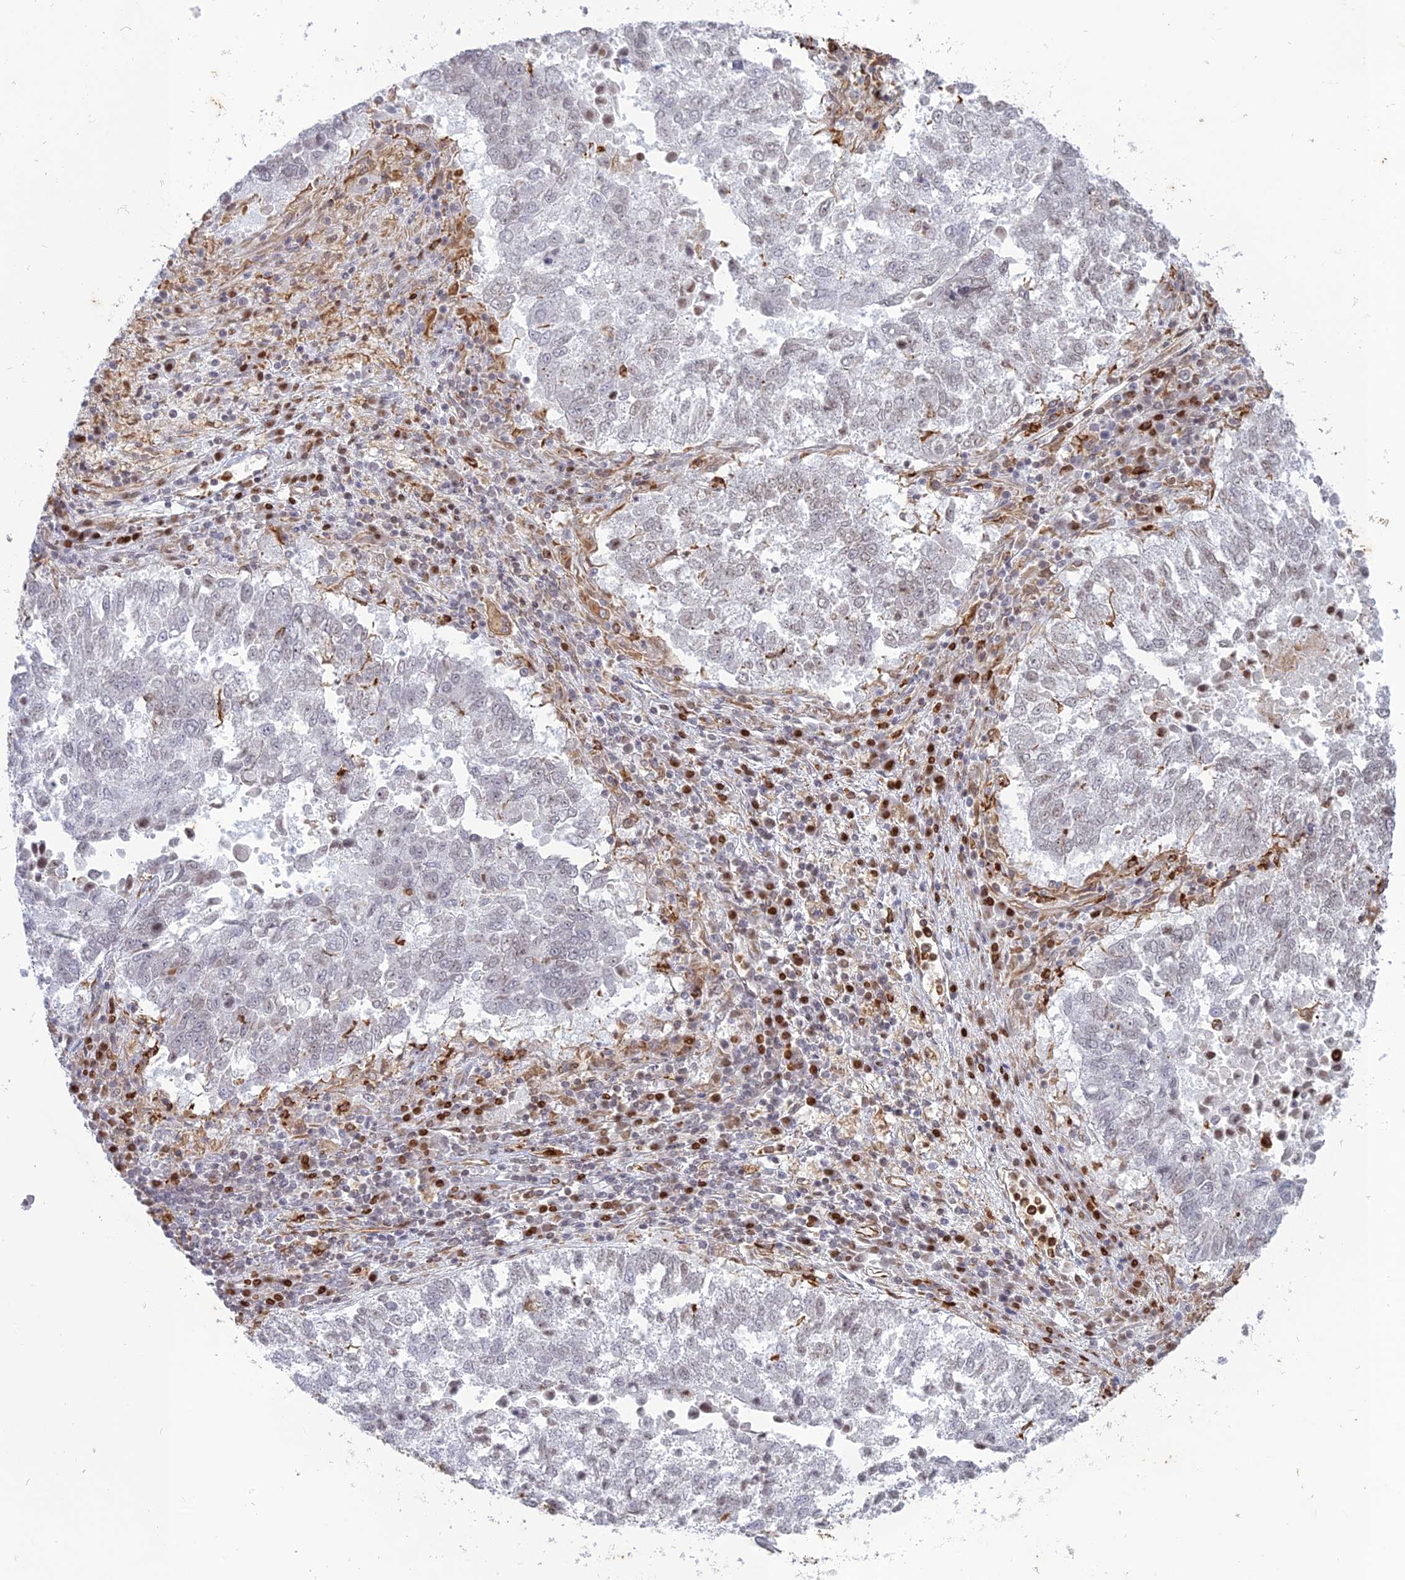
{"staining": {"intensity": "negative", "quantity": "none", "location": "none"}, "tissue": "lung cancer", "cell_type": "Tumor cells", "image_type": "cancer", "snomed": [{"axis": "morphology", "description": "Squamous cell carcinoma, NOS"}, {"axis": "topography", "description": "Lung"}], "caption": "DAB (3,3'-diaminobenzidine) immunohistochemical staining of lung cancer exhibits no significant expression in tumor cells.", "gene": "APOBR", "patient": {"sex": "male", "age": 73}}